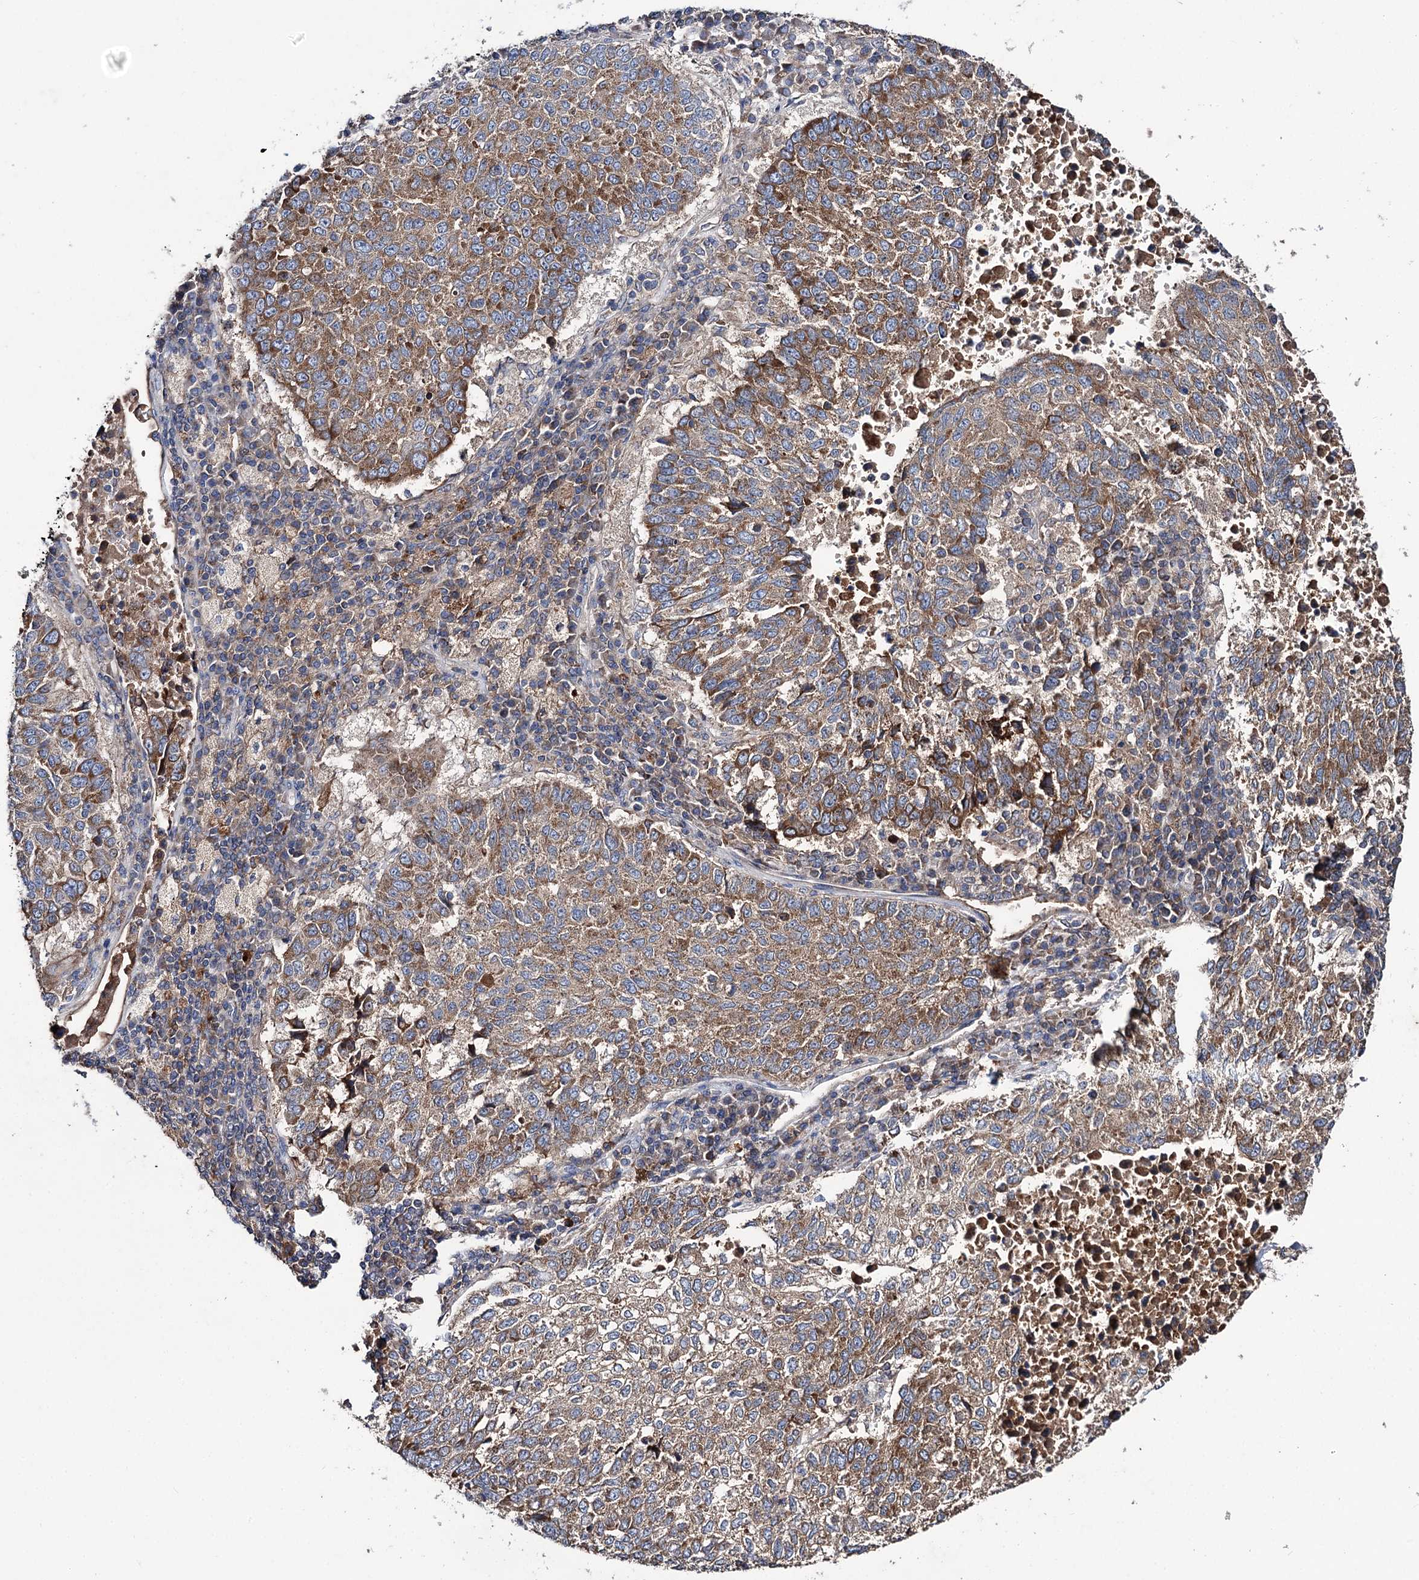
{"staining": {"intensity": "moderate", "quantity": ">75%", "location": "cytoplasmic/membranous"}, "tissue": "lung cancer", "cell_type": "Tumor cells", "image_type": "cancer", "snomed": [{"axis": "morphology", "description": "Squamous cell carcinoma, NOS"}, {"axis": "topography", "description": "Lung"}], "caption": "Moderate cytoplasmic/membranous expression for a protein is seen in approximately >75% of tumor cells of lung squamous cell carcinoma using IHC.", "gene": "CLPB", "patient": {"sex": "male", "age": 73}}